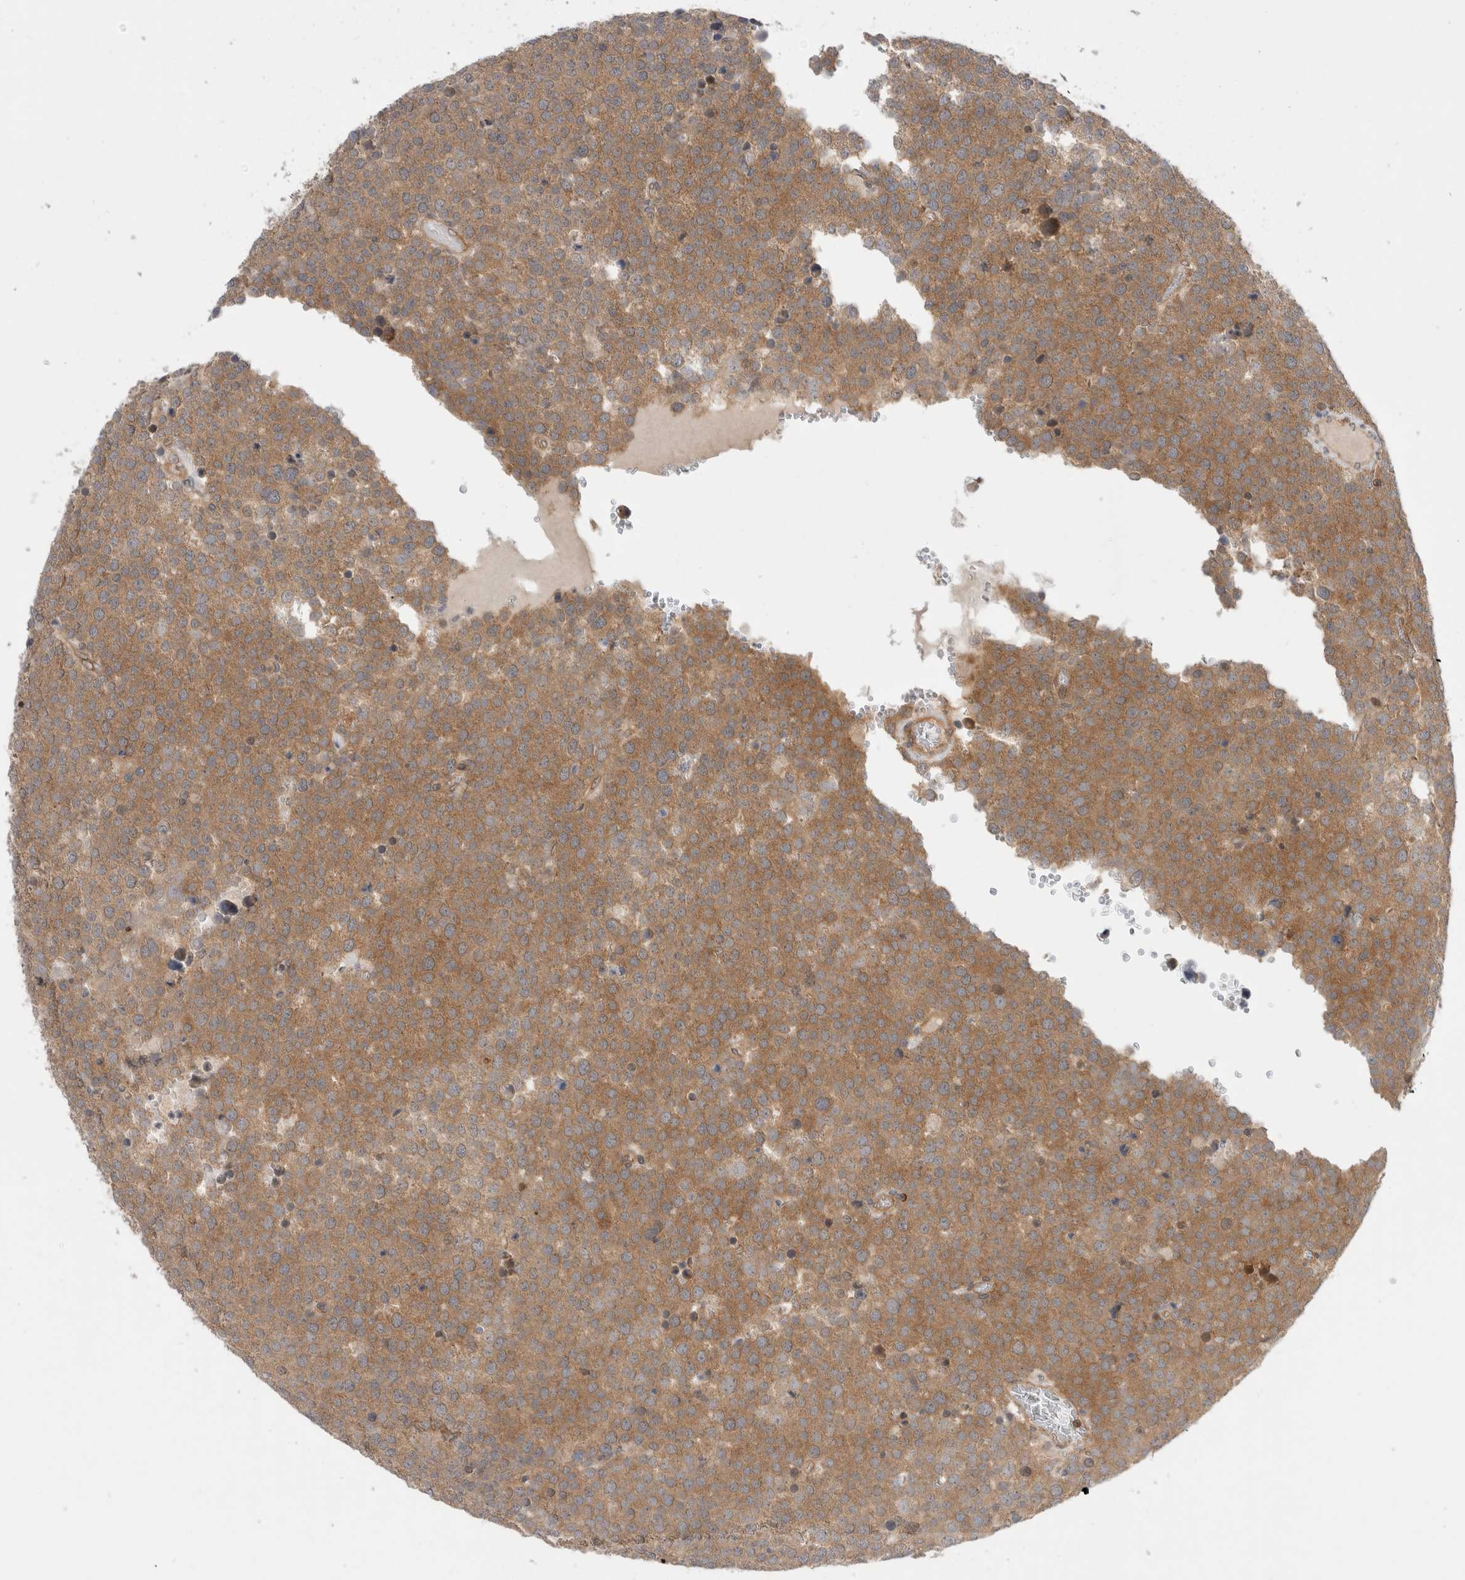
{"staining": {"intensity": "moderate", "quantity": ">75%", "location": "cytoplasmic/membranous"}, "tissue": "testis cancer", "cell_type": "Tumor cells", "image_type": "cancer", "snomed": [{"axis": "morphology", "description": "Seminoma, NOS"}, {"axis": "topography", "description": "Testis"}], "caption": "IHC (DAB (3,3'-diaminobenzidine)) staining of seminoma (testis) displays moderate cytoplasmic/membranous protein expression in approximately >75% of tumor cells.", "gene": "NFKB1", "patient": {"sex": "male", "age": 71}}